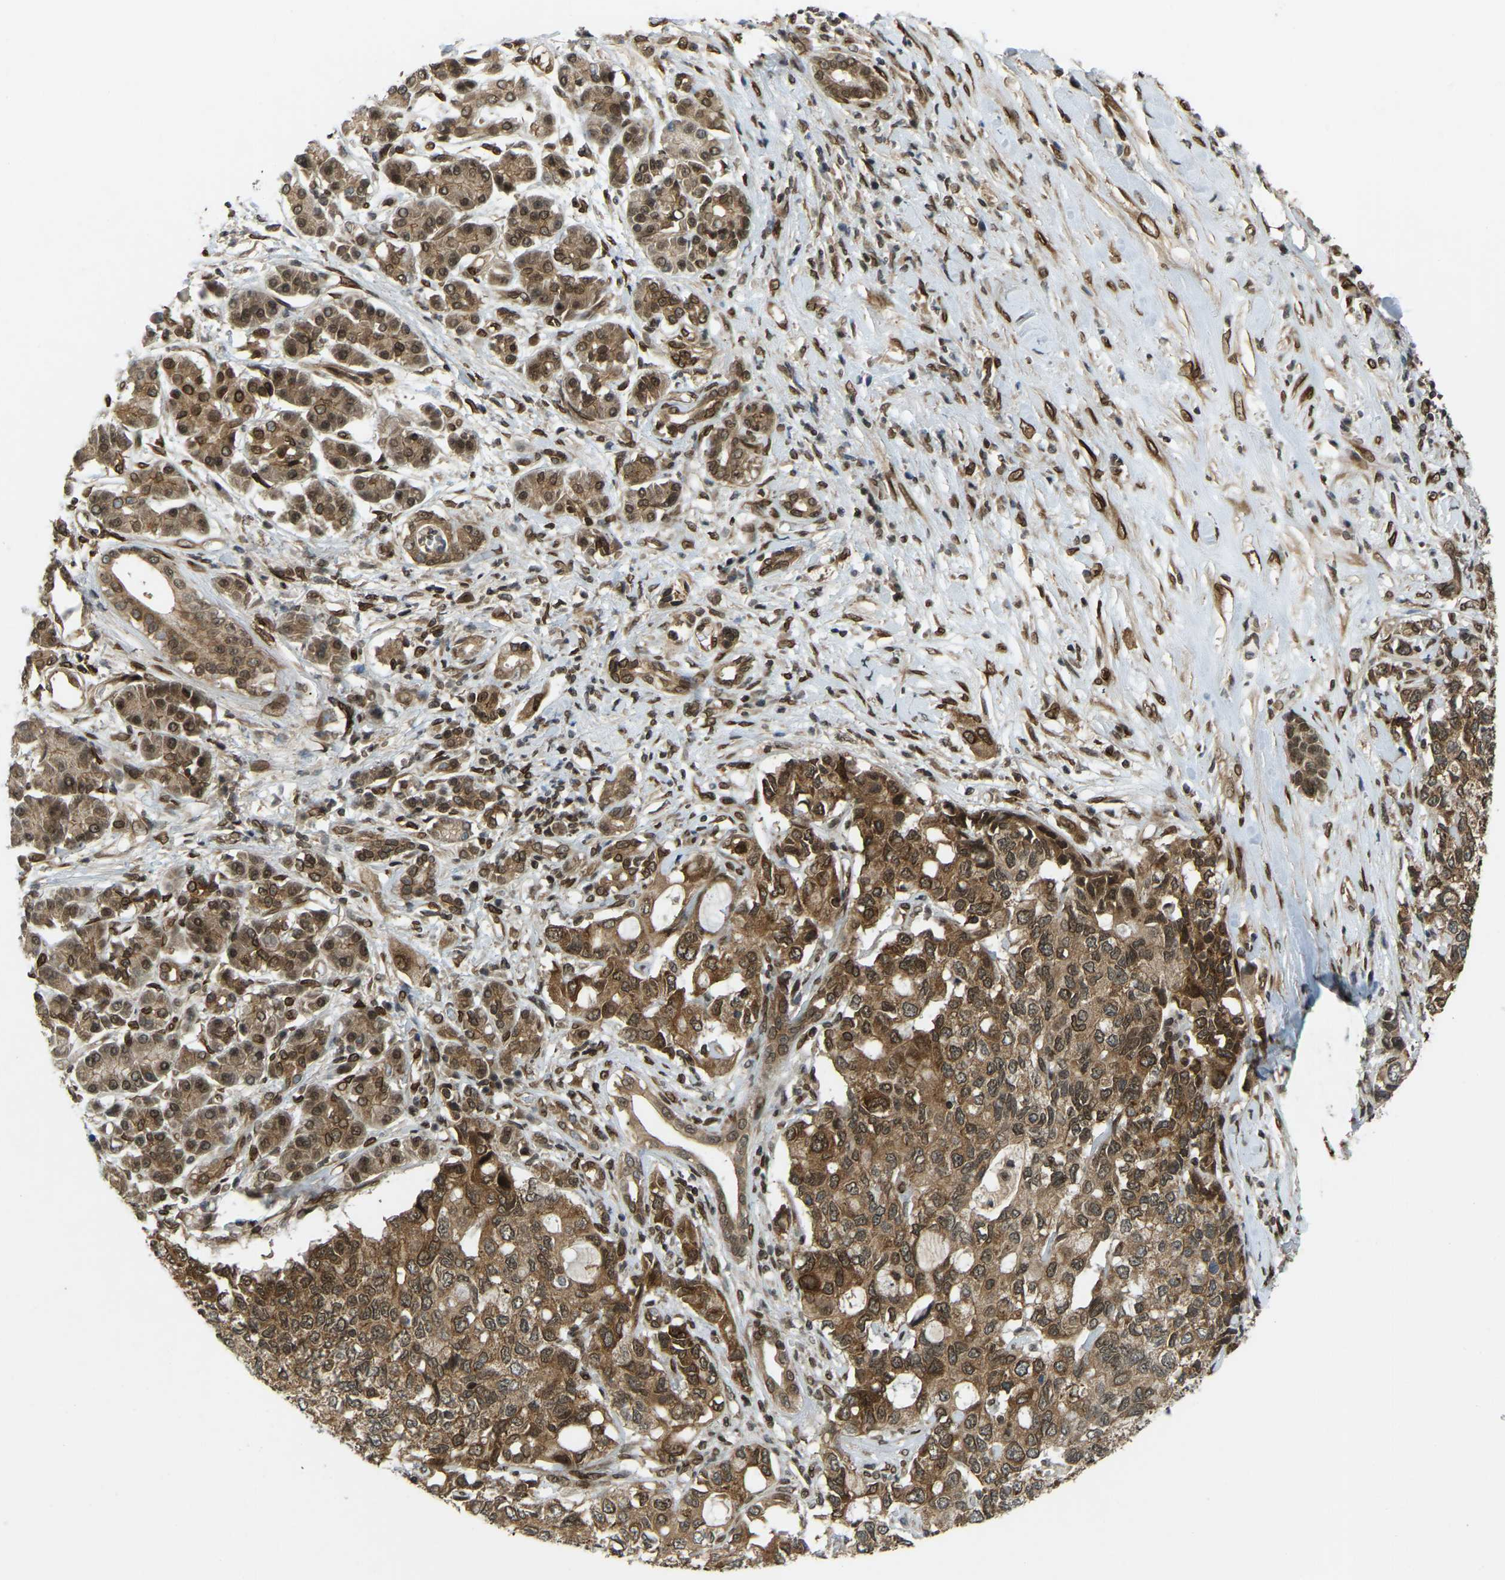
{"staining": {"intensity": "moderate", "quantity": ">75%", "location": "cytoplasmic/membranous,nuclear"}, "tissue": "pancreatic cancer", "cell_type": "Tumor cells", "image_type": "cancer", "snomed": [{"axis": "morphology", "description": "Adenocarcinoma, NOS"}, {"axis": "topography", "description": "Pancreas"}], "caption": "Immunohistochemical staining of pancreatic adenocarcinoma reveals moderate cytoplasmic/membranous and nuclear protein staining in about >75% of tumor cells.", "gene": "SYNE1", "patient": {"sex": "female", "age": 56}}